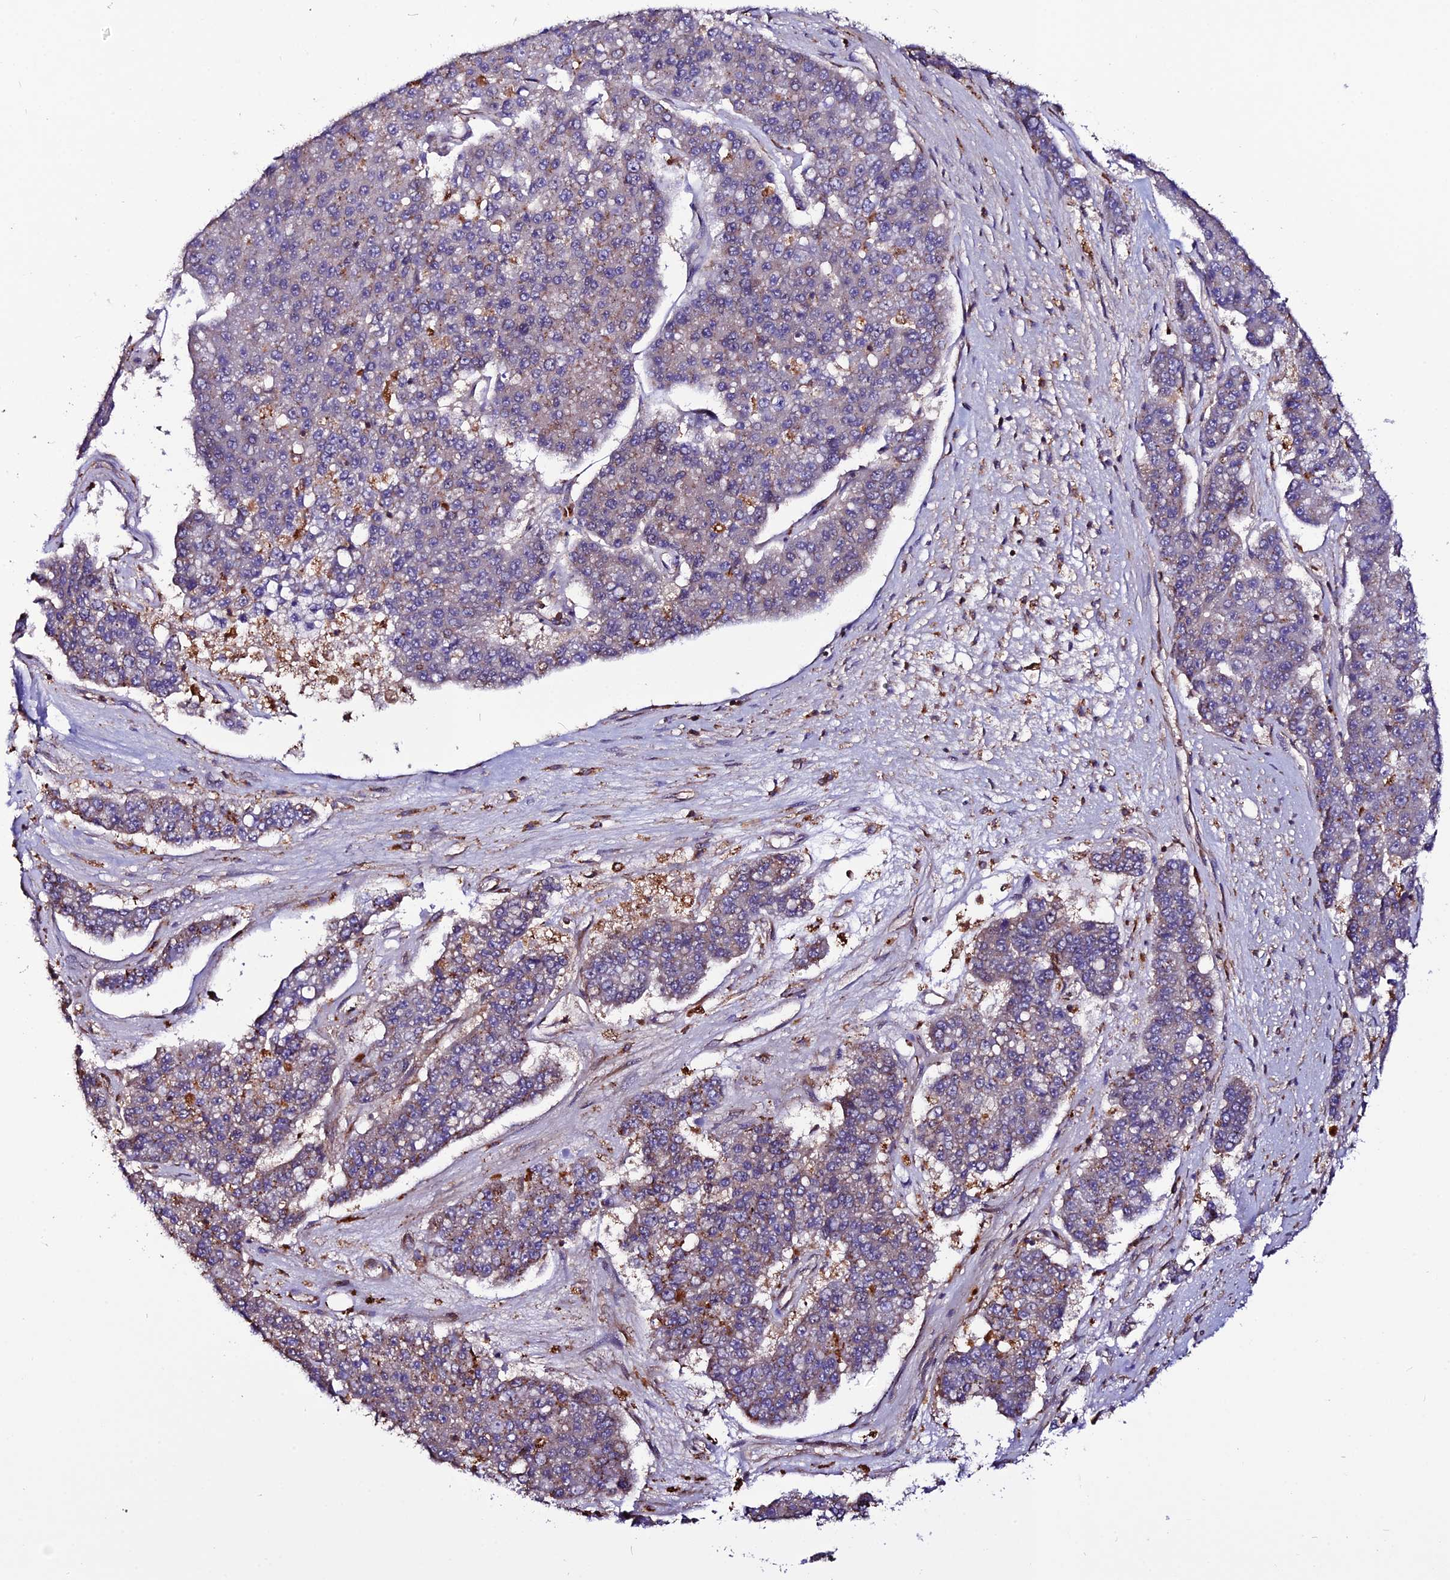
{"staining": {"intensity": "negative", "quantity": "none", "location": "none"}, "tissue": "pancreatic cancer", "cell_type": "Tumor cells", "image_type": "cancer", "snomed": [{"axis": "morphology", "description": "Adenocarcinoma, NOS"}, {"axis": "topography", "description": "Pancreas"}], "caption": "A histopathology image of pancreatic adenocarcinoma stained for a protein shows no brown staining in tumor cells.", "gene": "USP17L15", "patient": {"sex": "male", "age": 50}}